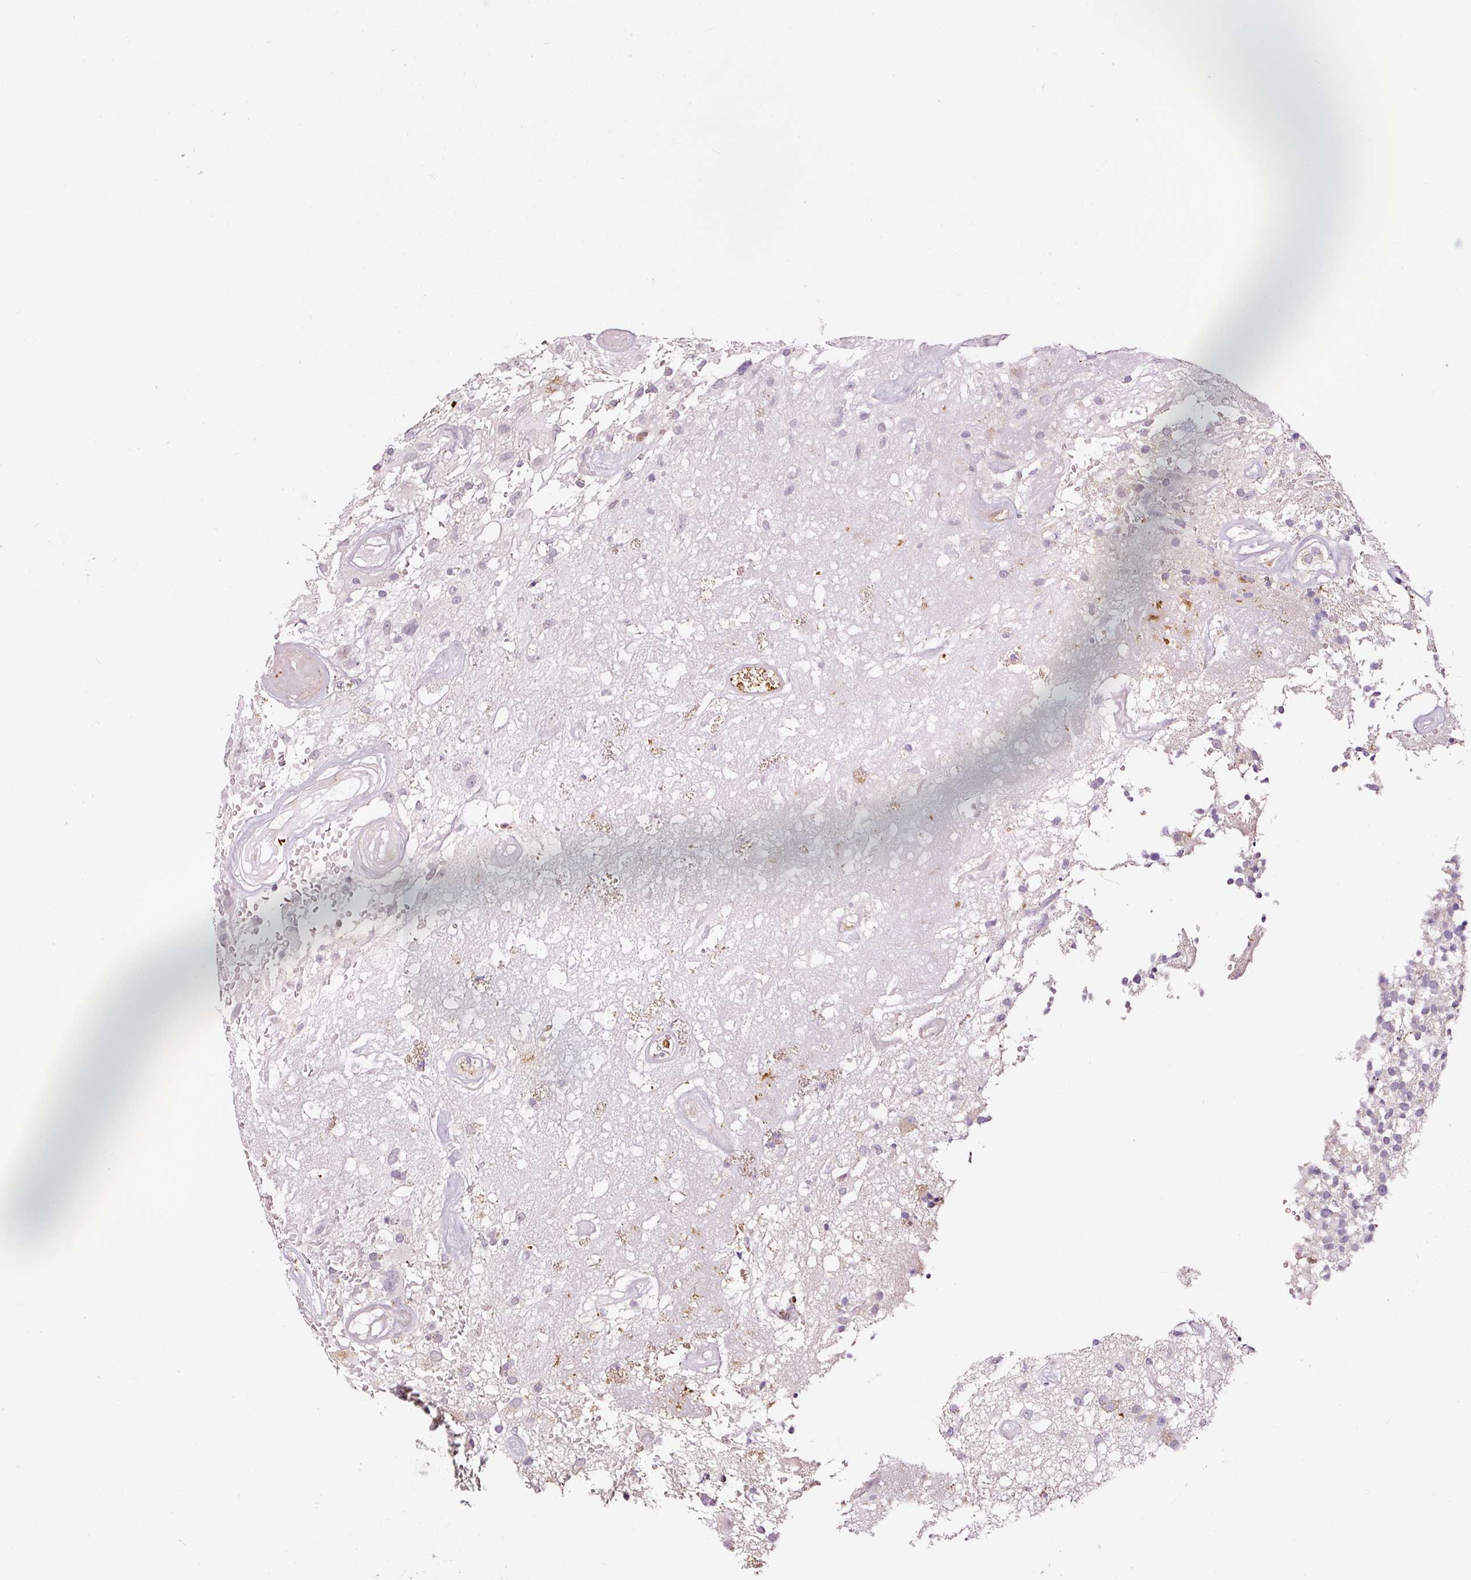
{"staining": {"intensity": "negative", "quantity": "none", "location": "none"}, "tissue": "glioma", "cell_type": "Tumor cells", "image_type": "cancer", "snomed": [{"axis": "morphology", "description": "Glioma, malignant, High grade"}, {"axis": "morphology", "description": "Glioblastoma, NOS"}, {"axis": "topography", "description": "Brain"}], "caption": "Tumor cells show no significant protein positivity in glioma.", "gene": "ABCB4", "patient": {"sex": "male", "age": 60}}